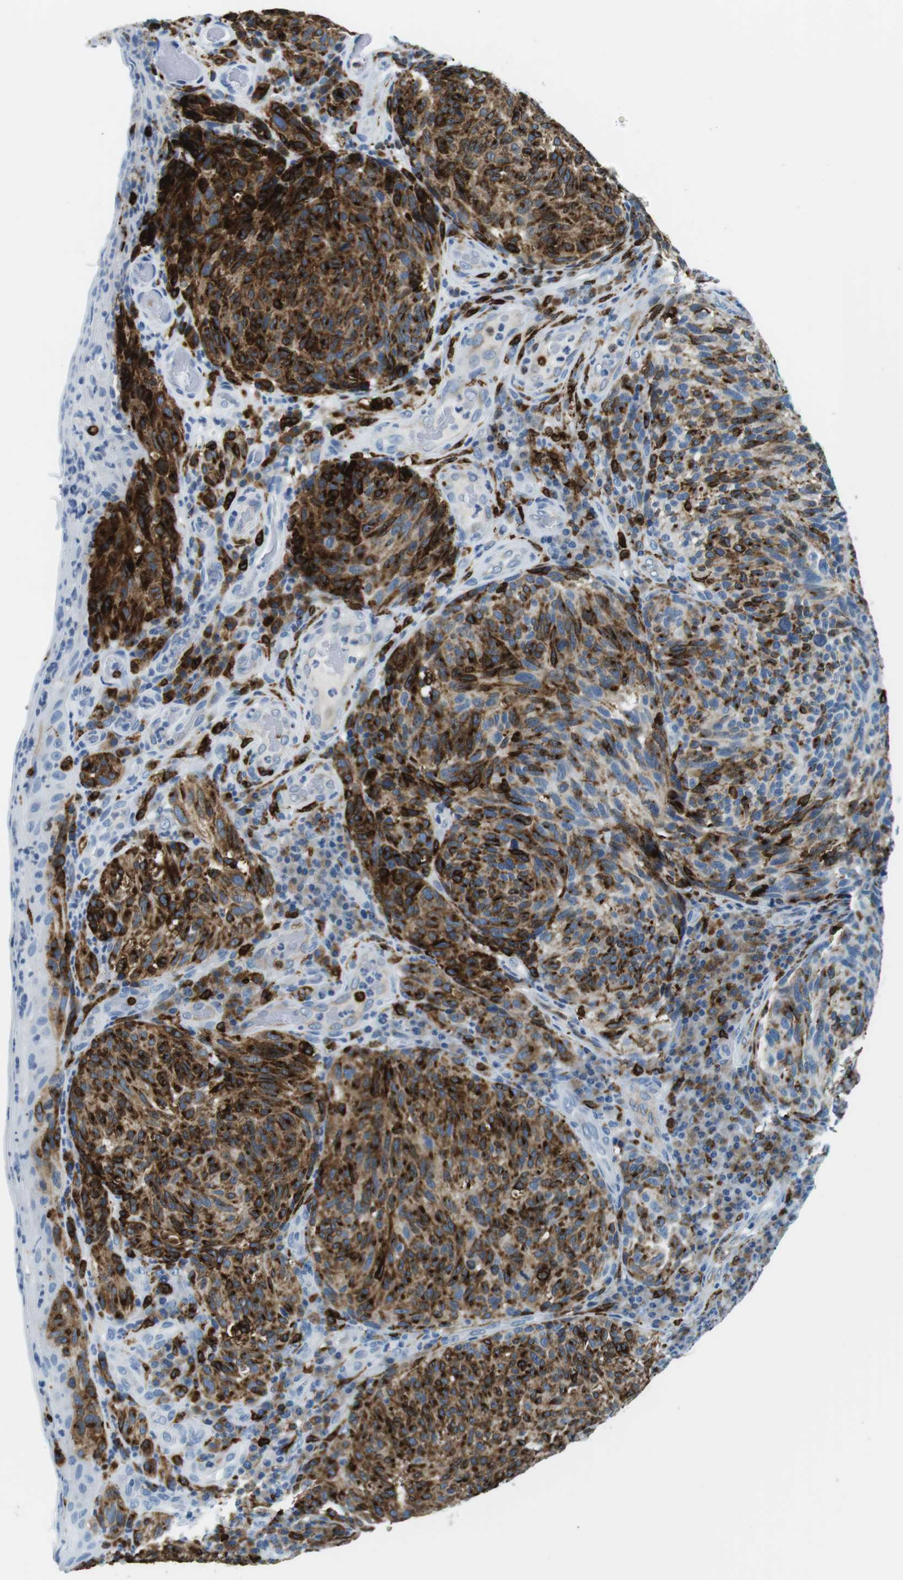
{"staining": {"intensity": "strong", "quantity": "25%-75%", "location": "cytoplasmic/membranous"}, "tissue": "melanoma", "cell_type": "Tumor cells", "image_type": "cancer", "snomed": [{"axis": "morphology", "description": "Malignant melanoma, NOS"}, {"axis": "topography", "description": "Skin"}], "caption": "The histopathology image reveals staining of malignant melanoma, revealing strong cytoplasmic/membranous protein staining (brown color) within tumor cells.", "gene": "CIITA", "patient": {"sex": "female", "age": 73}}